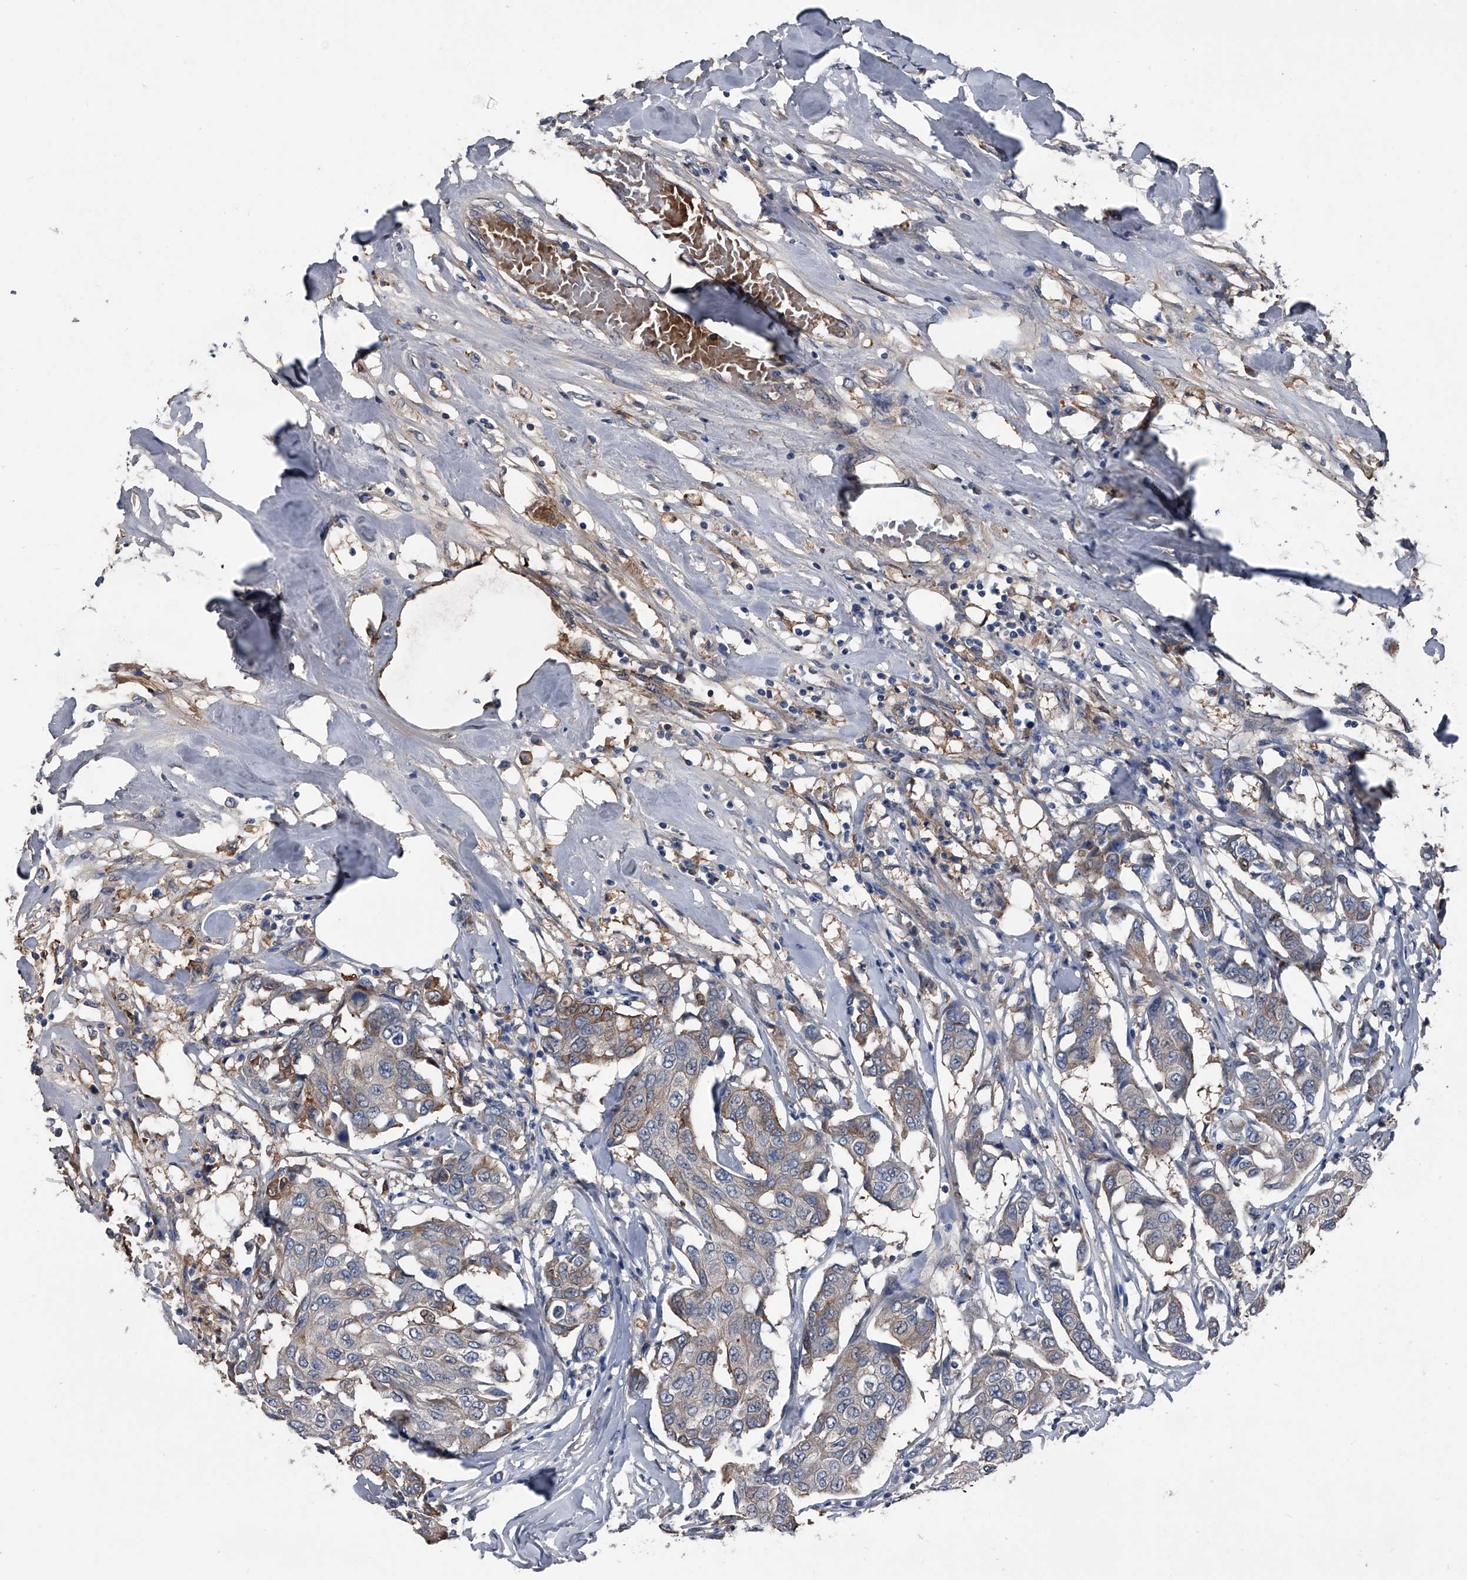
{"staining": {"intensity": "weak", "quantity": "<25%", "location": "cytoplasmic/membranous"}, "tissue": "breast cancer", "cell_type": "Tumor cells", "image_type": "cancer", "snomed": [{"axis": "morphology", "description": "Duct carcinoma"}, {"axis": "topography", "description": "Breast"}], "caption": "There is no significant expression in tumor cells of breast cancer.", "gene": "KIF13A", "patient": {"sex": "female", "age": 80}}